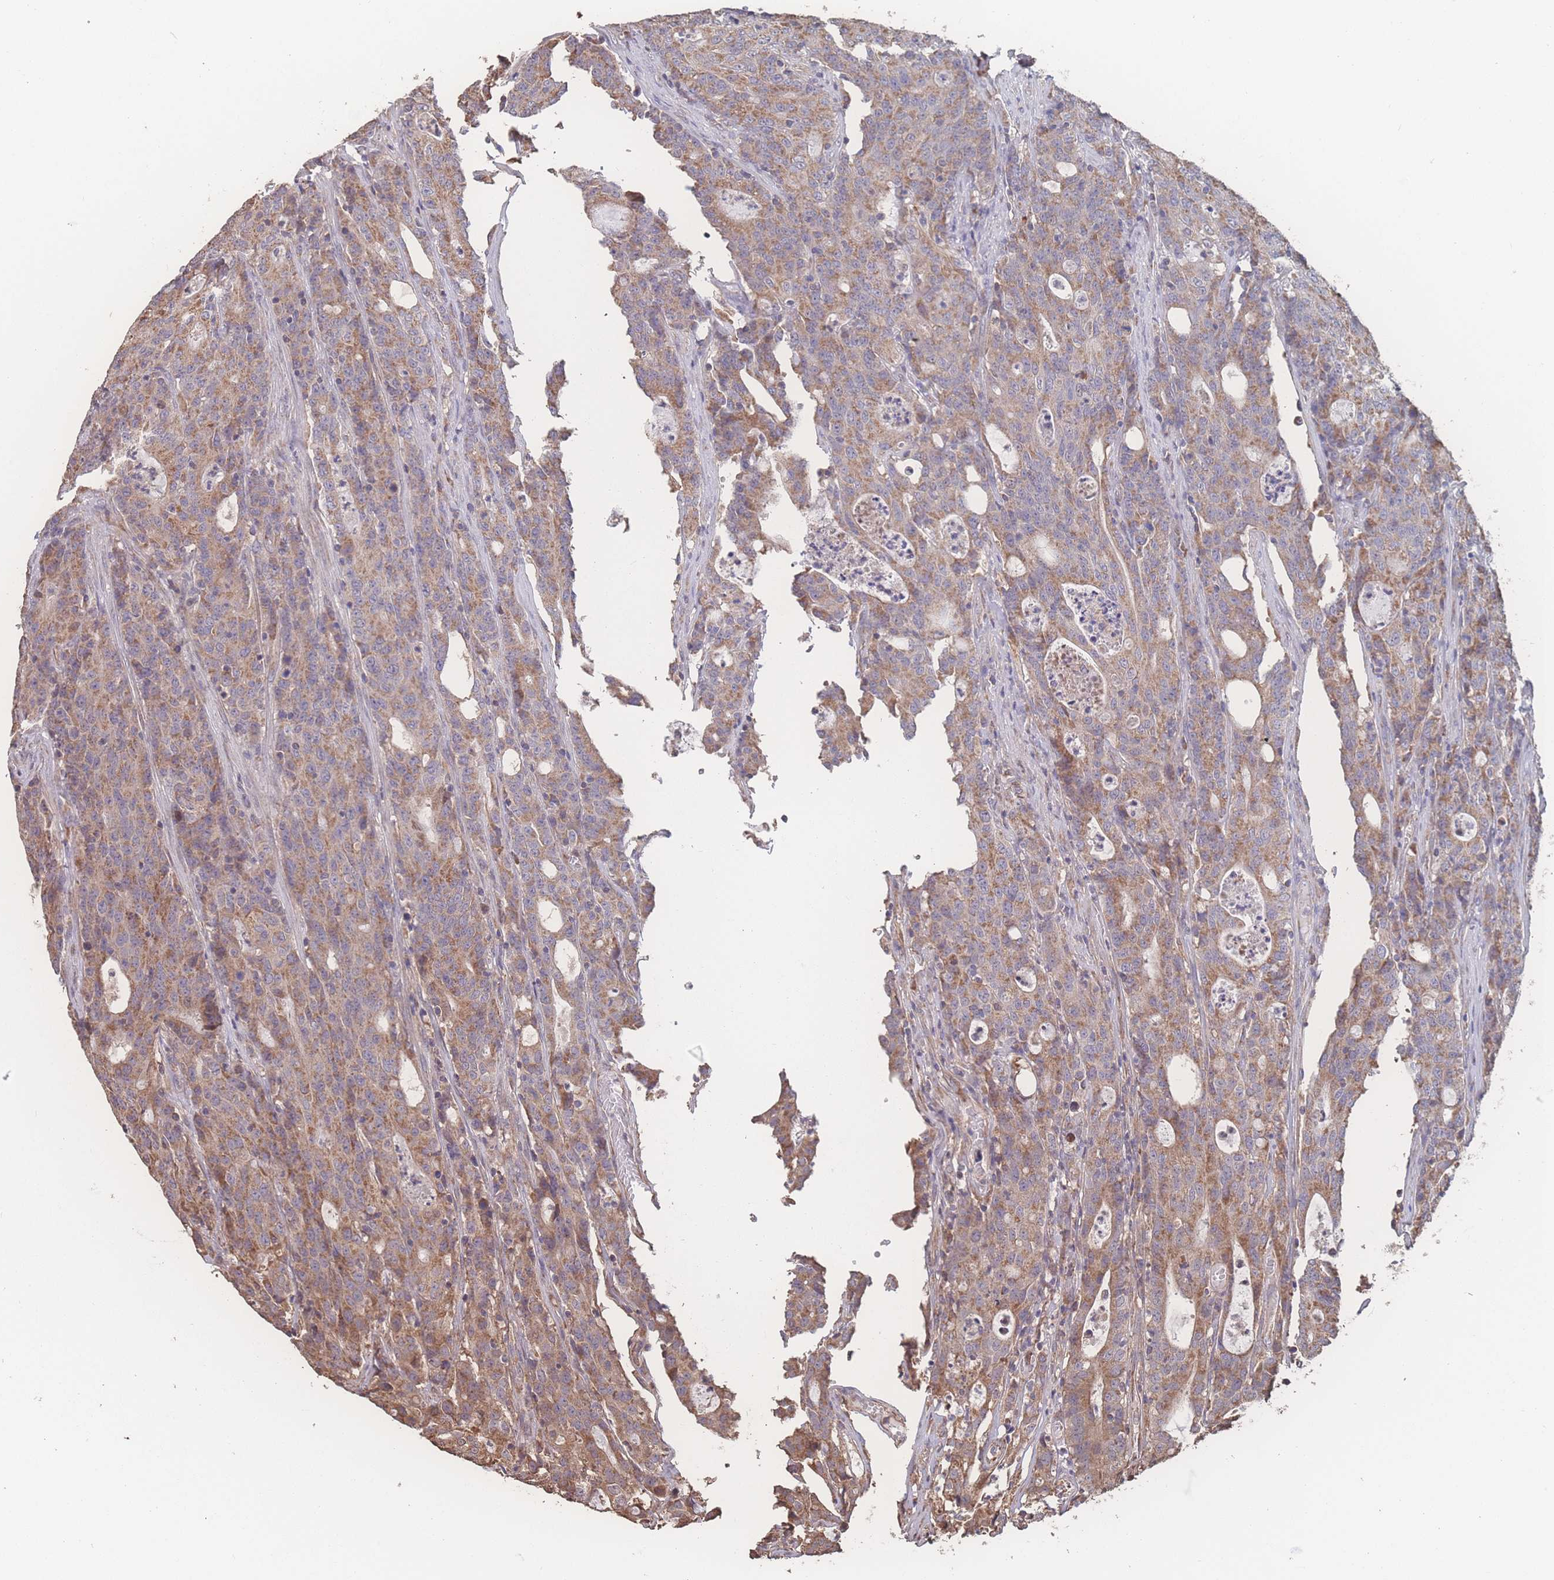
{"staining": {"intensity": "moderate", "quantity": ">75%", "location": "cytoplasmic/membranous"}, "tissue": "colorectal cancer", "cell_type": "Tumor cells", "image_type": "cancer", "snomed": [{"axis": "morphology", "description": "Adenocarcinoma, NOS"}, {"axis": "topography", "description": "Colon"}], "caption": "DAB (3,3'-diaminobenzidine) immunohistochemical staining of human colorectal adenocarcinoma demonstrates moderate cytoplasmic/membranous protein expression in approximately >75% of tumor cells.", "gene": "SGSM3", "patient": {"sex": "male", "age": 83}}